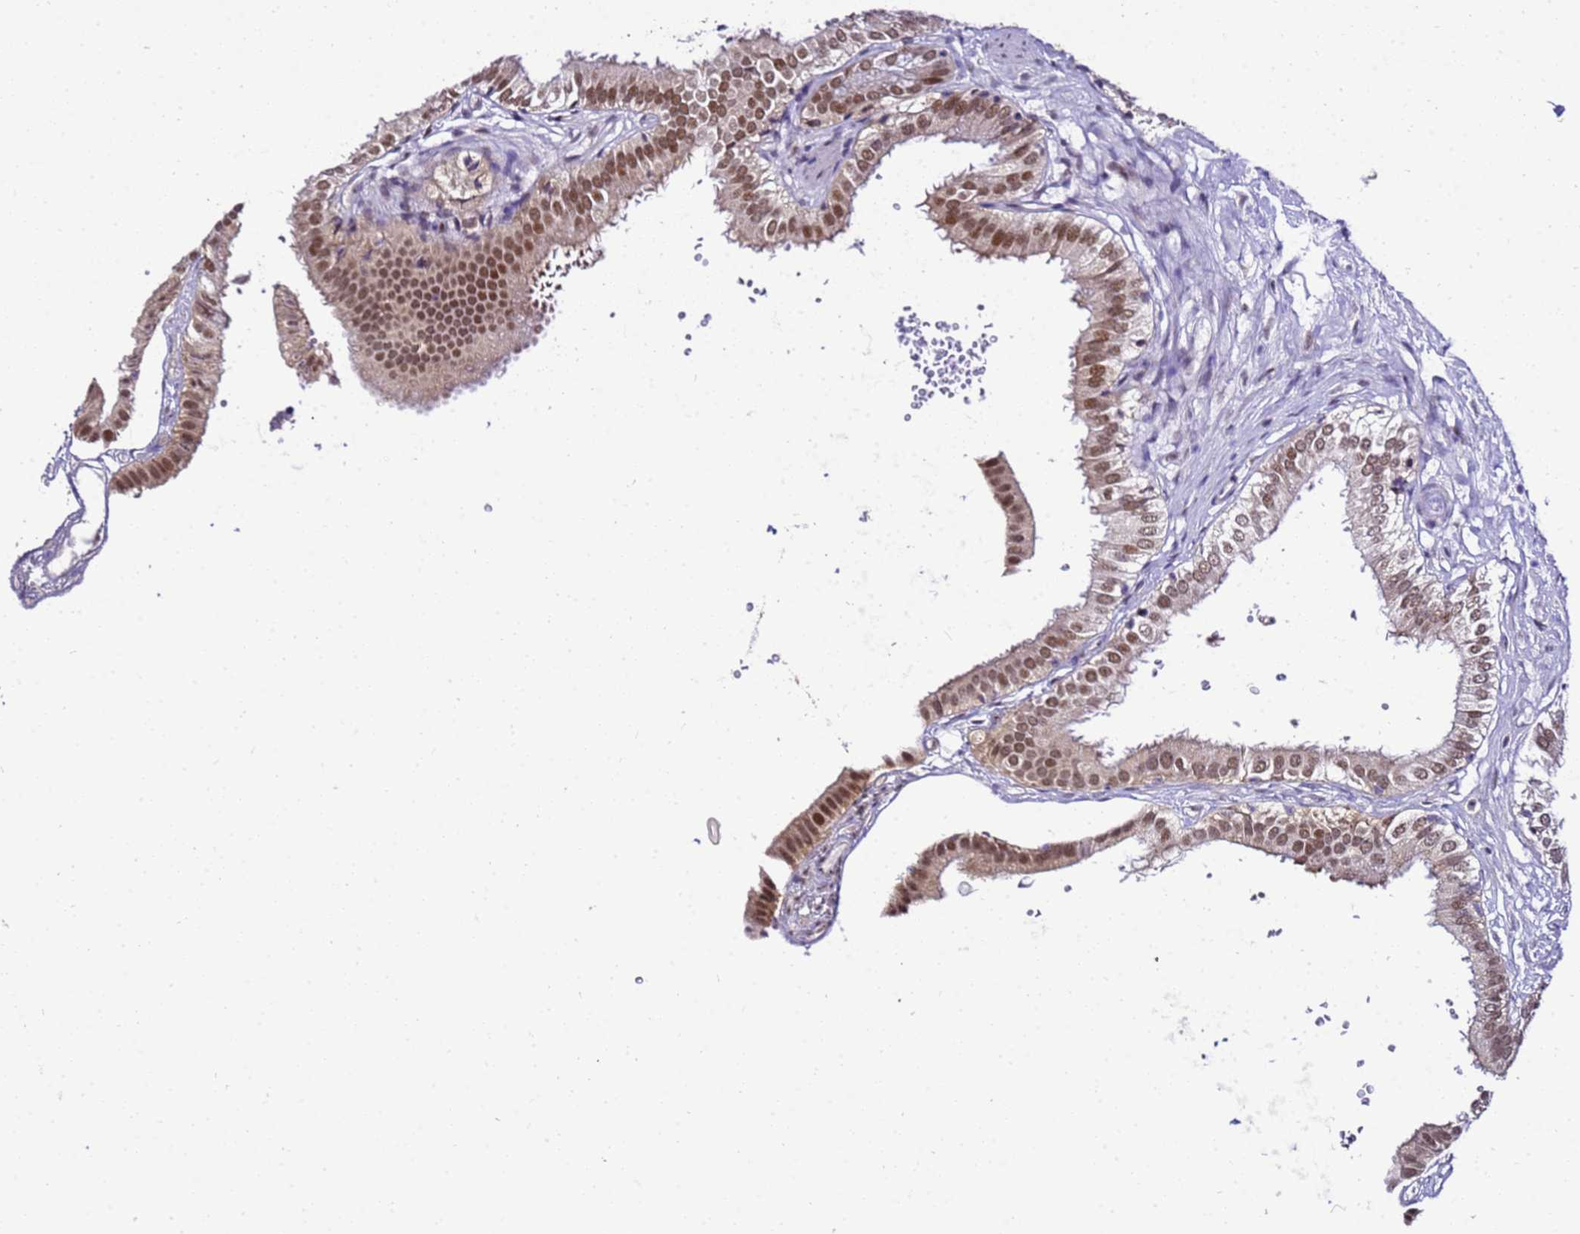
{"staining": {"intensity": "strong", "quantity": ">75%", "location": "nuclear"}, "tissue": "gallbladder", "cell_type": "Glandular cells", "image_type": "normal", "snomed": [{"axis": "morphology", "description": "Normal tissue, NOS"}, {"axis": "topography", "description": "Gallbladder"}], "caption": "Gallbladder stained for a protein exhibits strong nuclear positivity in glandular cells. (DAB (3,3'-diaminobenzidine) IHC, brown staining for protein, blue staining for nuclei).", "gene": "SMN1", "patient": {"sex": "female", "age": 61}}